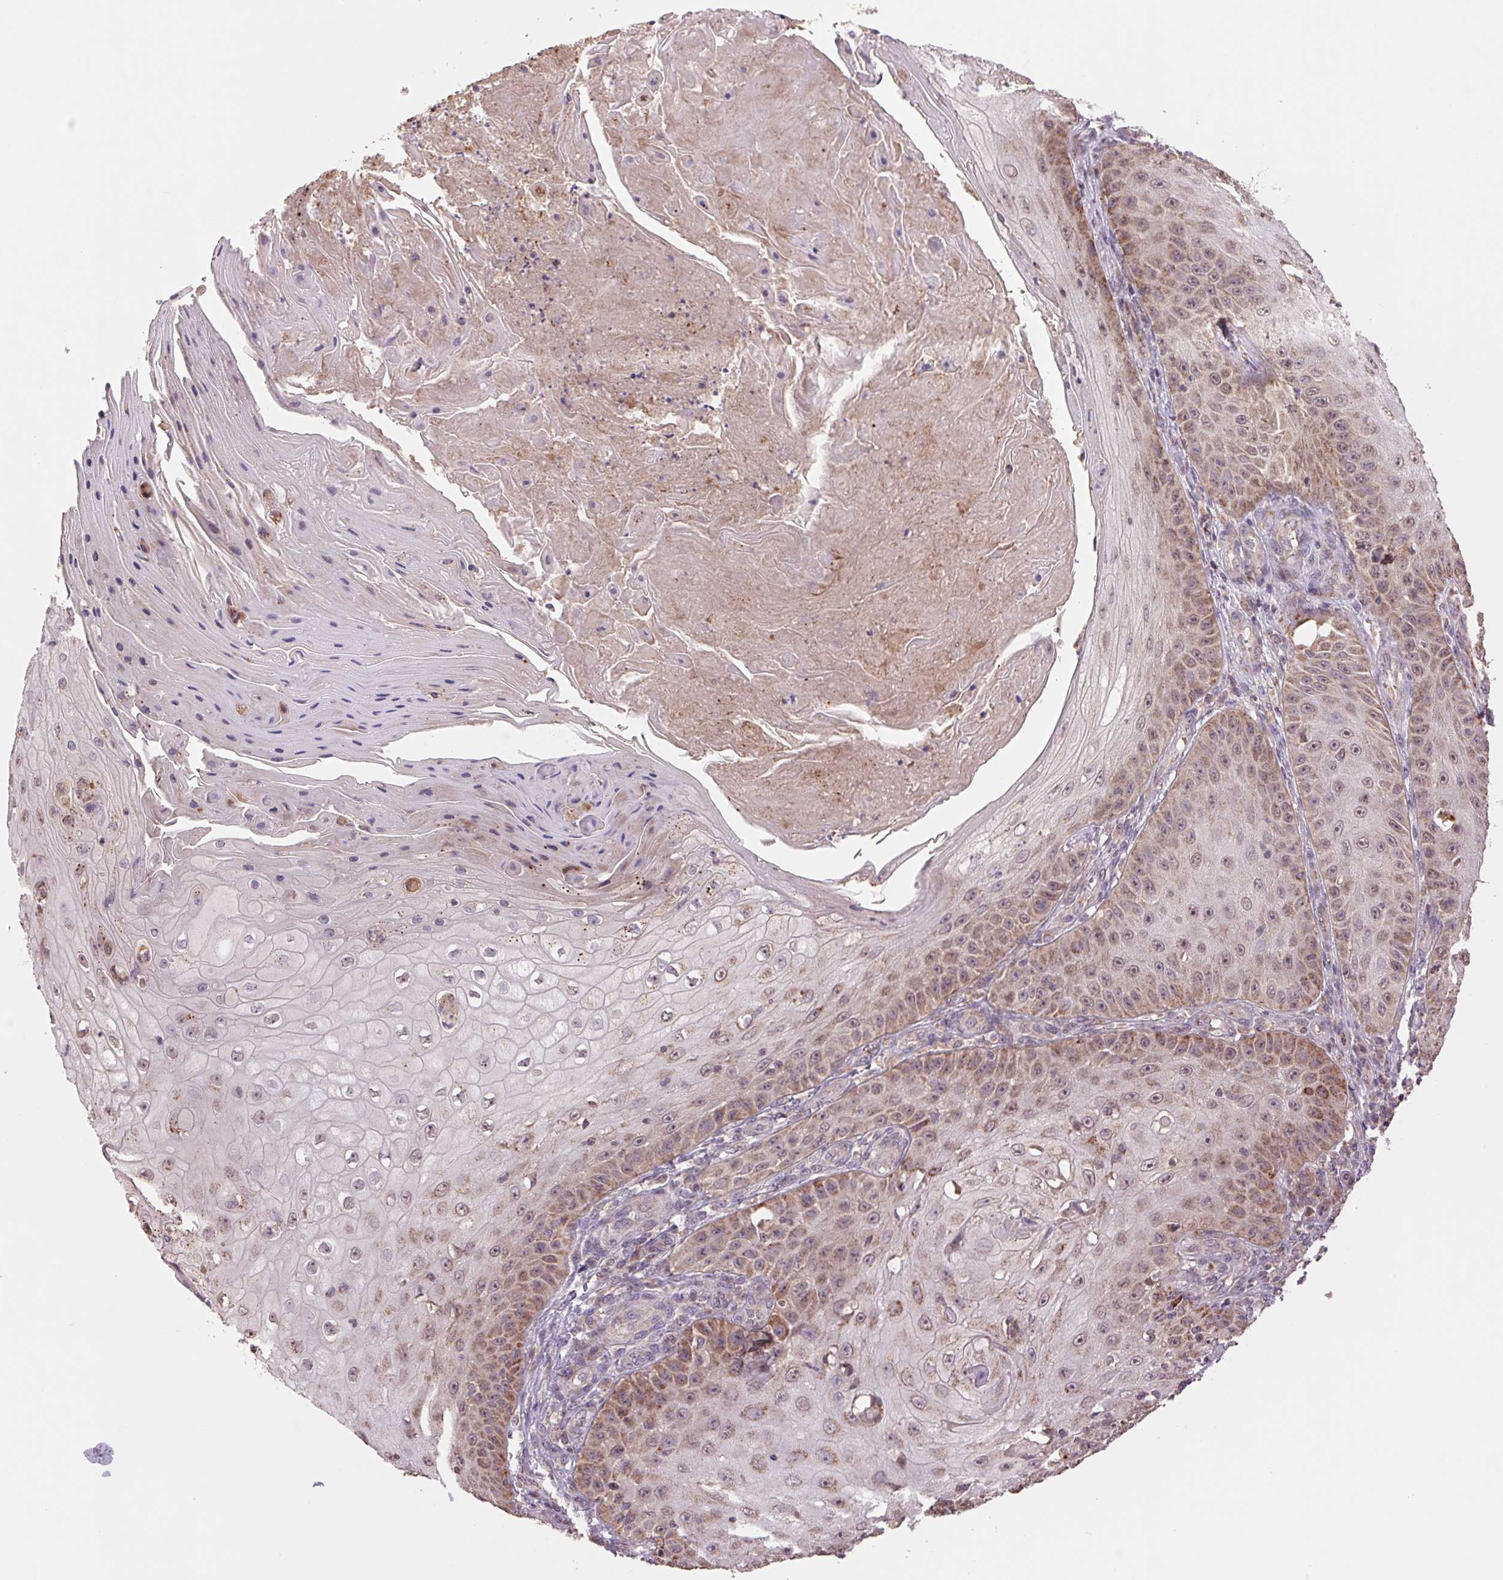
{"staining": {"intensity": "weak", "quantity": "25%-75%", "location": "cytoplasmic/membranous,nuclear"}, "tissue": "skin cancer", "cell_type": "Tumor cells", "image_type": "cancer", "snomed": [{"axis": "morphology", "description": "Squamous cell carcinoma, NOS"}, {"axis": "topography", "description": "Skin"}], "caption": "Skin squamous cell carcinoma was stained to show a protein in brown. There is low levels of weak cytoplasmic/membranous and nuclear positivity in about 25%-75% of tumor cells. The protein of interest is stained brown, and the nuclei are stained in blue (DAB (3,3'-diaminobenzidine) IHC with brightfield microscopy, high magnification).", "gene": "TMEM160", "patient": {"sex": "male", "age": 70}}